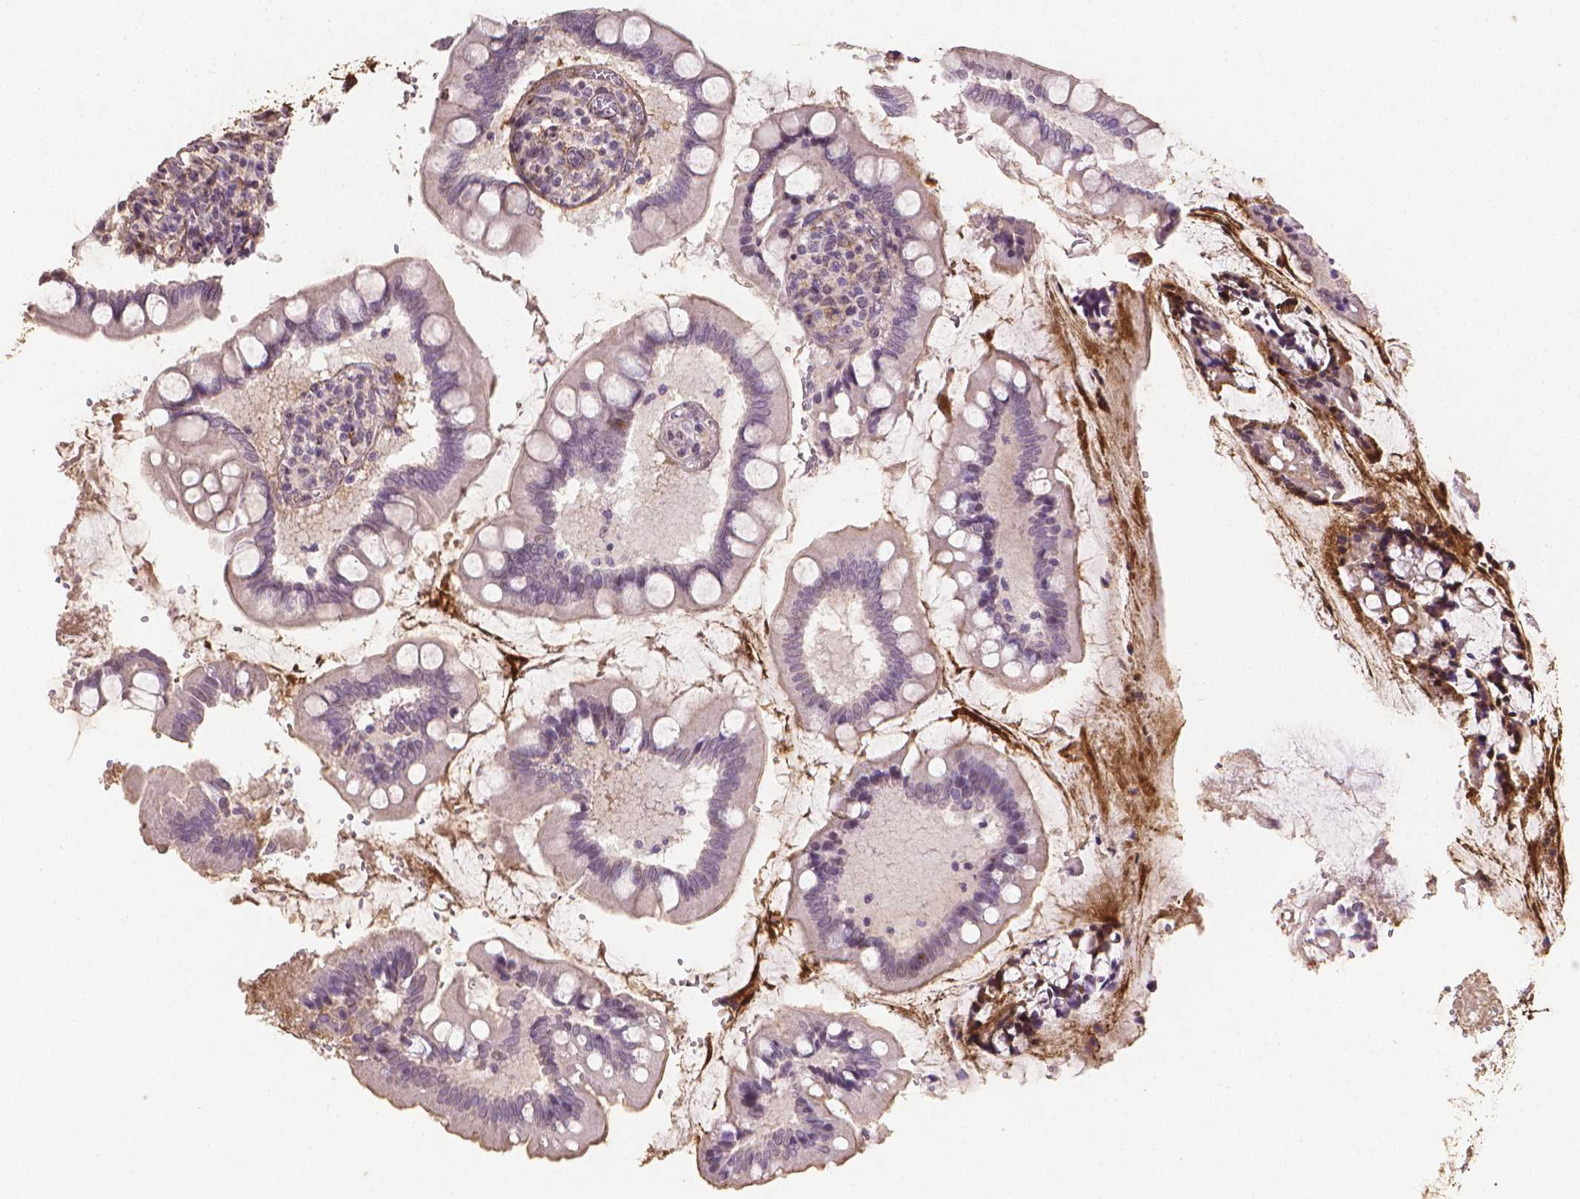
{"staining": {"intensity": "negative", "quantity": "none", "location": "none"}, "tissue": "small intestine", "cell_type": "Glandular cells", "image_type": "normal", "snomed": [{"axis": "morphology", "description": "Normal tissue, NOS"}, {"axis": "topography", "description": "Small intestine"}], "caption": "IHC image of unremarkable human small intestine stained for a protein (brown), which demonstrates no staining in glandular cells. The staining was performed using DAB to visualize the protein expression in brown, while the nuclei were stained in blue with hematoxylin (Magnification: 20x).", "gene": "DCN", "patient": {"sex": "female", "age": 56}}